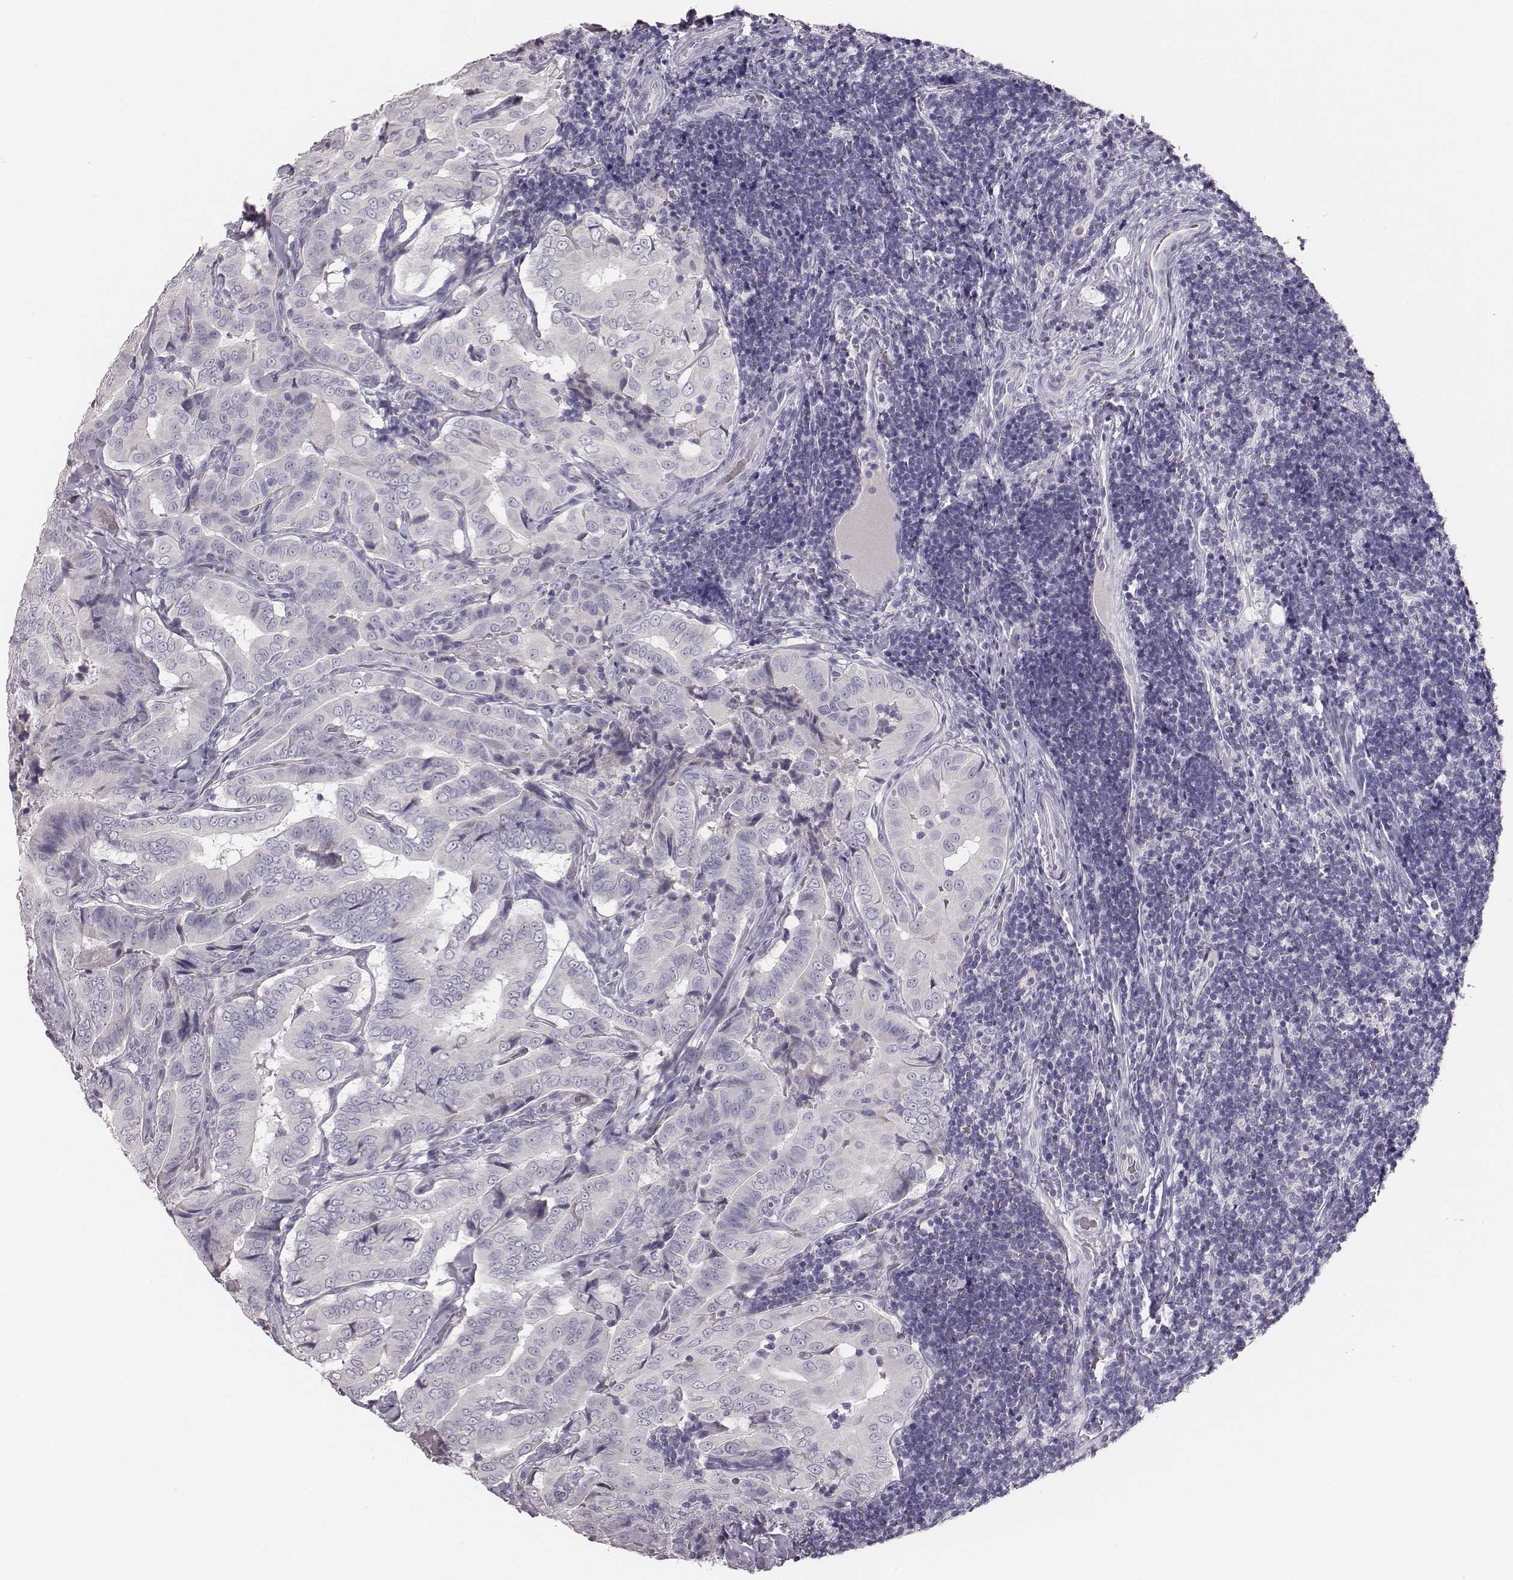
{"staining": {"intensity": "negative", "quantity": "none", "location": "none"}, "tissue": "thyroid cancer", "cell_type": "Tumor cells", "image_type": "cancer", "snomed": [{"axis": "morphology", "description": "Papillary adenocarcinoma, NOS"}, {"axis": "topography", "description": "Thyroid gland"}], "caption": "Image shows no significant protein expression in tumor cells of thyroid papillary adenocarcinoma.", "gene": "MYH6", "patient": {"sex": "male", "age": 61}}